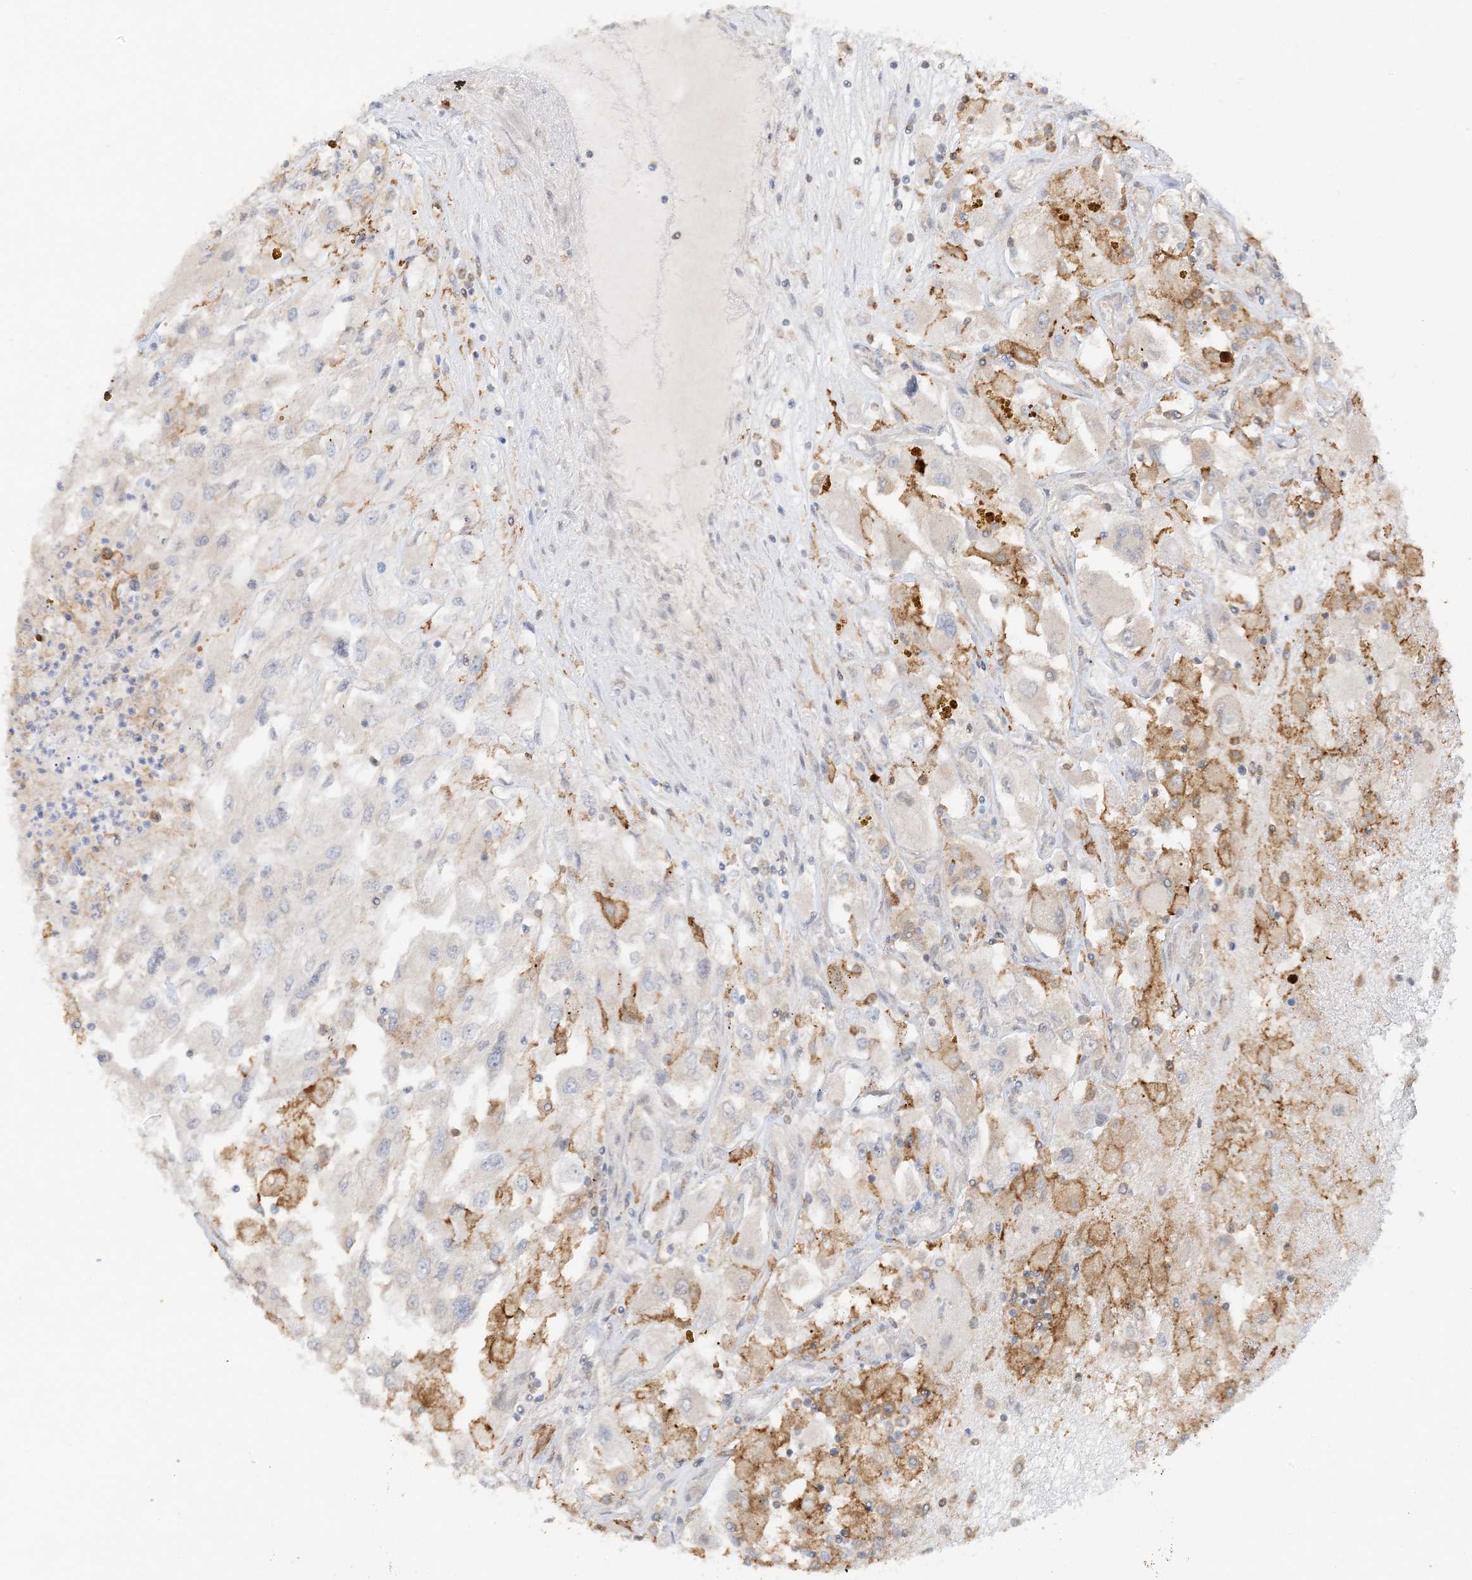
{"staining": {"intensity": "moderate", "quantity": "<25%", "location": "cytoplasmic/membranous"}, "tissue": "renal cancer", "cell_type": "Tumor cells", "image_type": "cancer", "snomed": [{"axis": "morphology", "description": "Adenocarcinoma, NOS"}, {"axis": "topography", "description": "Kidney"}], "caption": "Tumor cells demonstrate moderate cytoplasmic/membranous positivity in approximately <25% of cells in renal adenocarcinoma. (DAB (3,3'-diaminobenzidine) = brown stain, brightfield microscopy at high magnification).", "gene": "PHACTR2", "patient": {"sex": "female", "age": 52}}